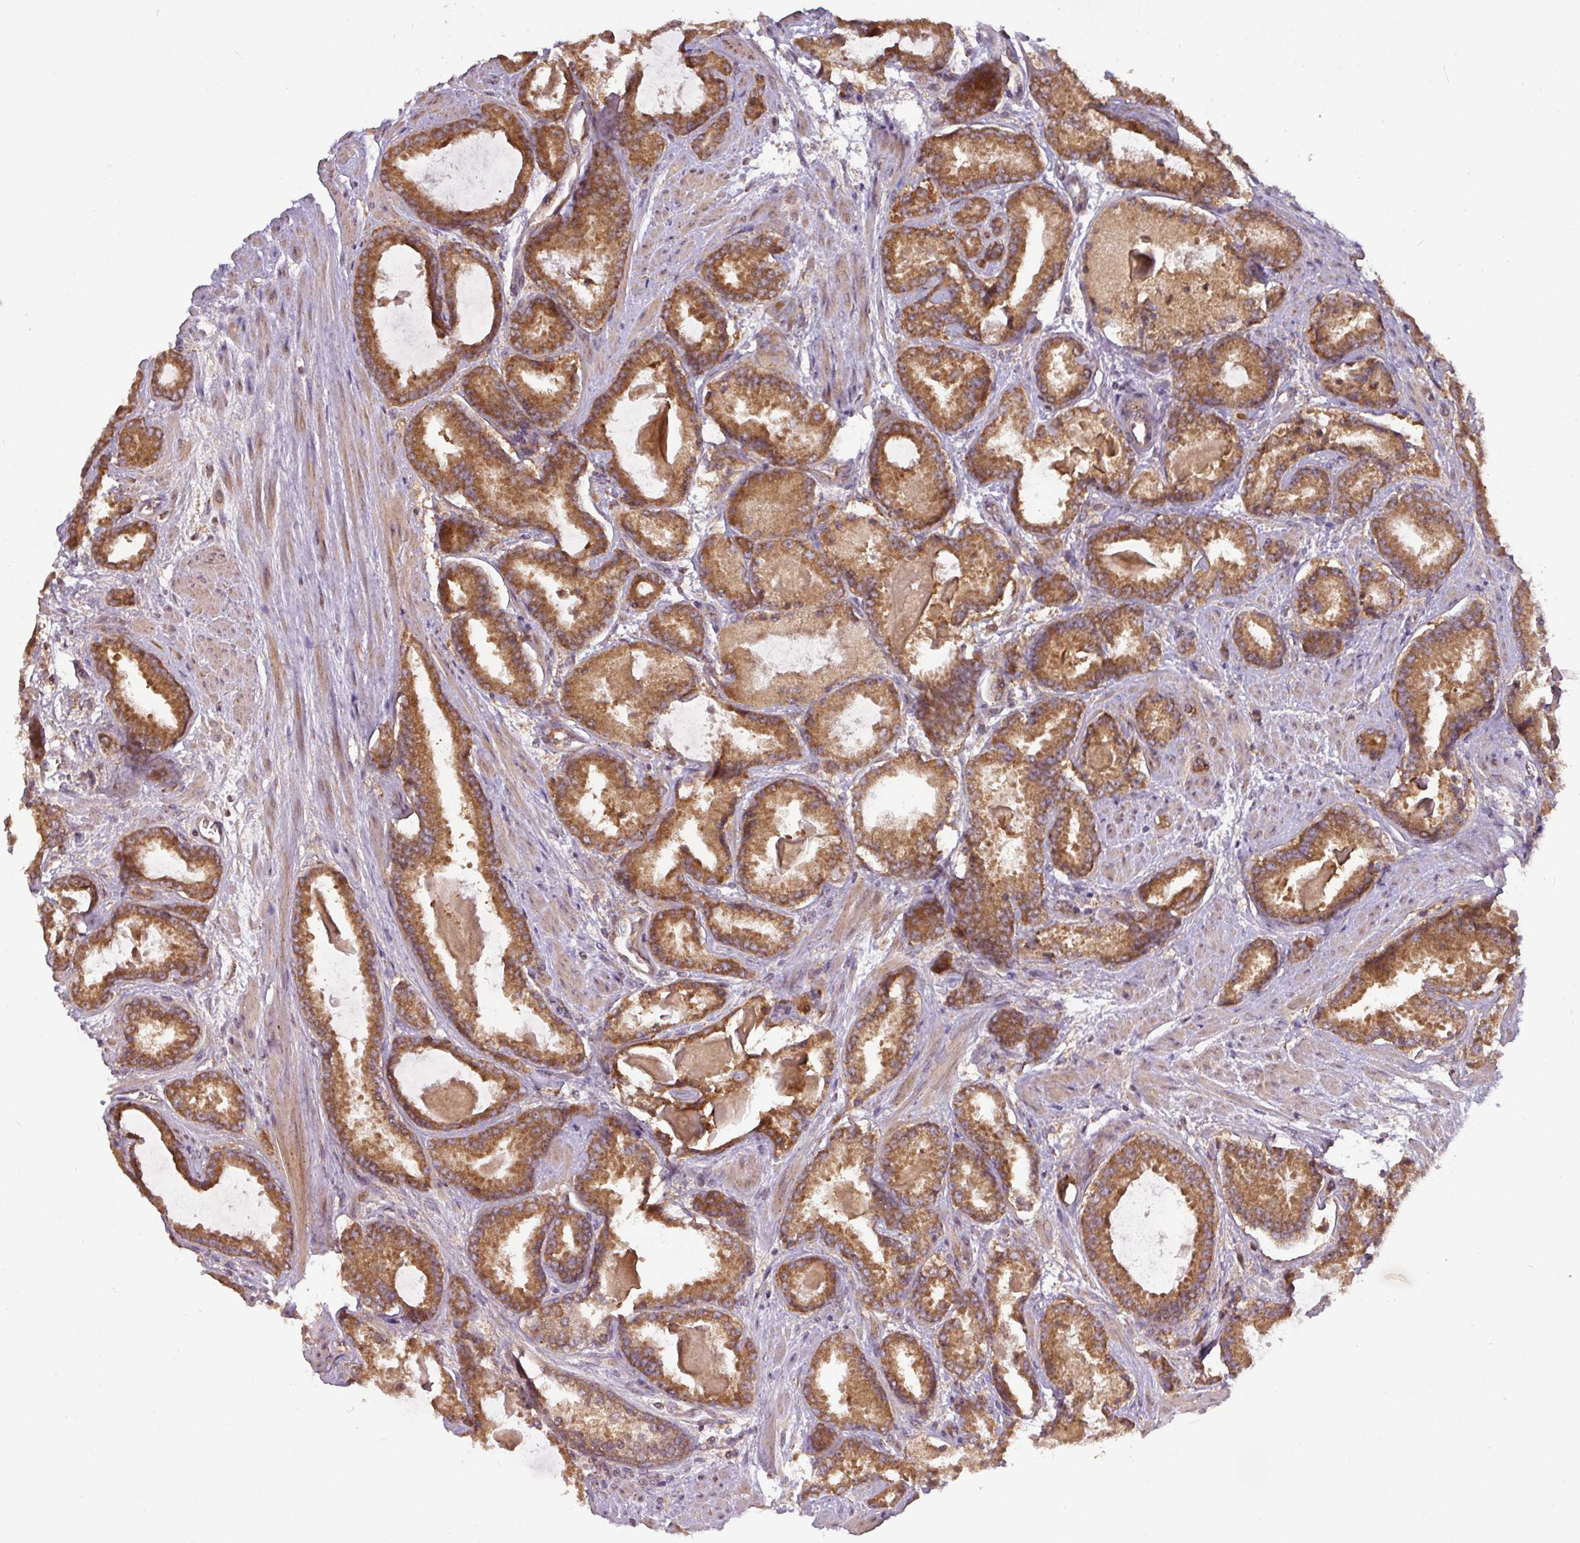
{"staining": {"intensity": "strong", "quantity": ">75%", "location": "cytoplasmic/membranous"}, "tissue": "prostate cancer", "cell_type": "Tumor cells", "image_type": "cancer", "snomed": [{"axis": "morphology", "description": "Adenocarcinoma, Low grade"}, {"axis": "topography", "description": "Prostate"}], "caption": "Prostate cancer stained with a protein marker demonstrates strong staining in tumor cells.", "gene": "MRRF", "patient": {"sex": "male", "age": 62}}